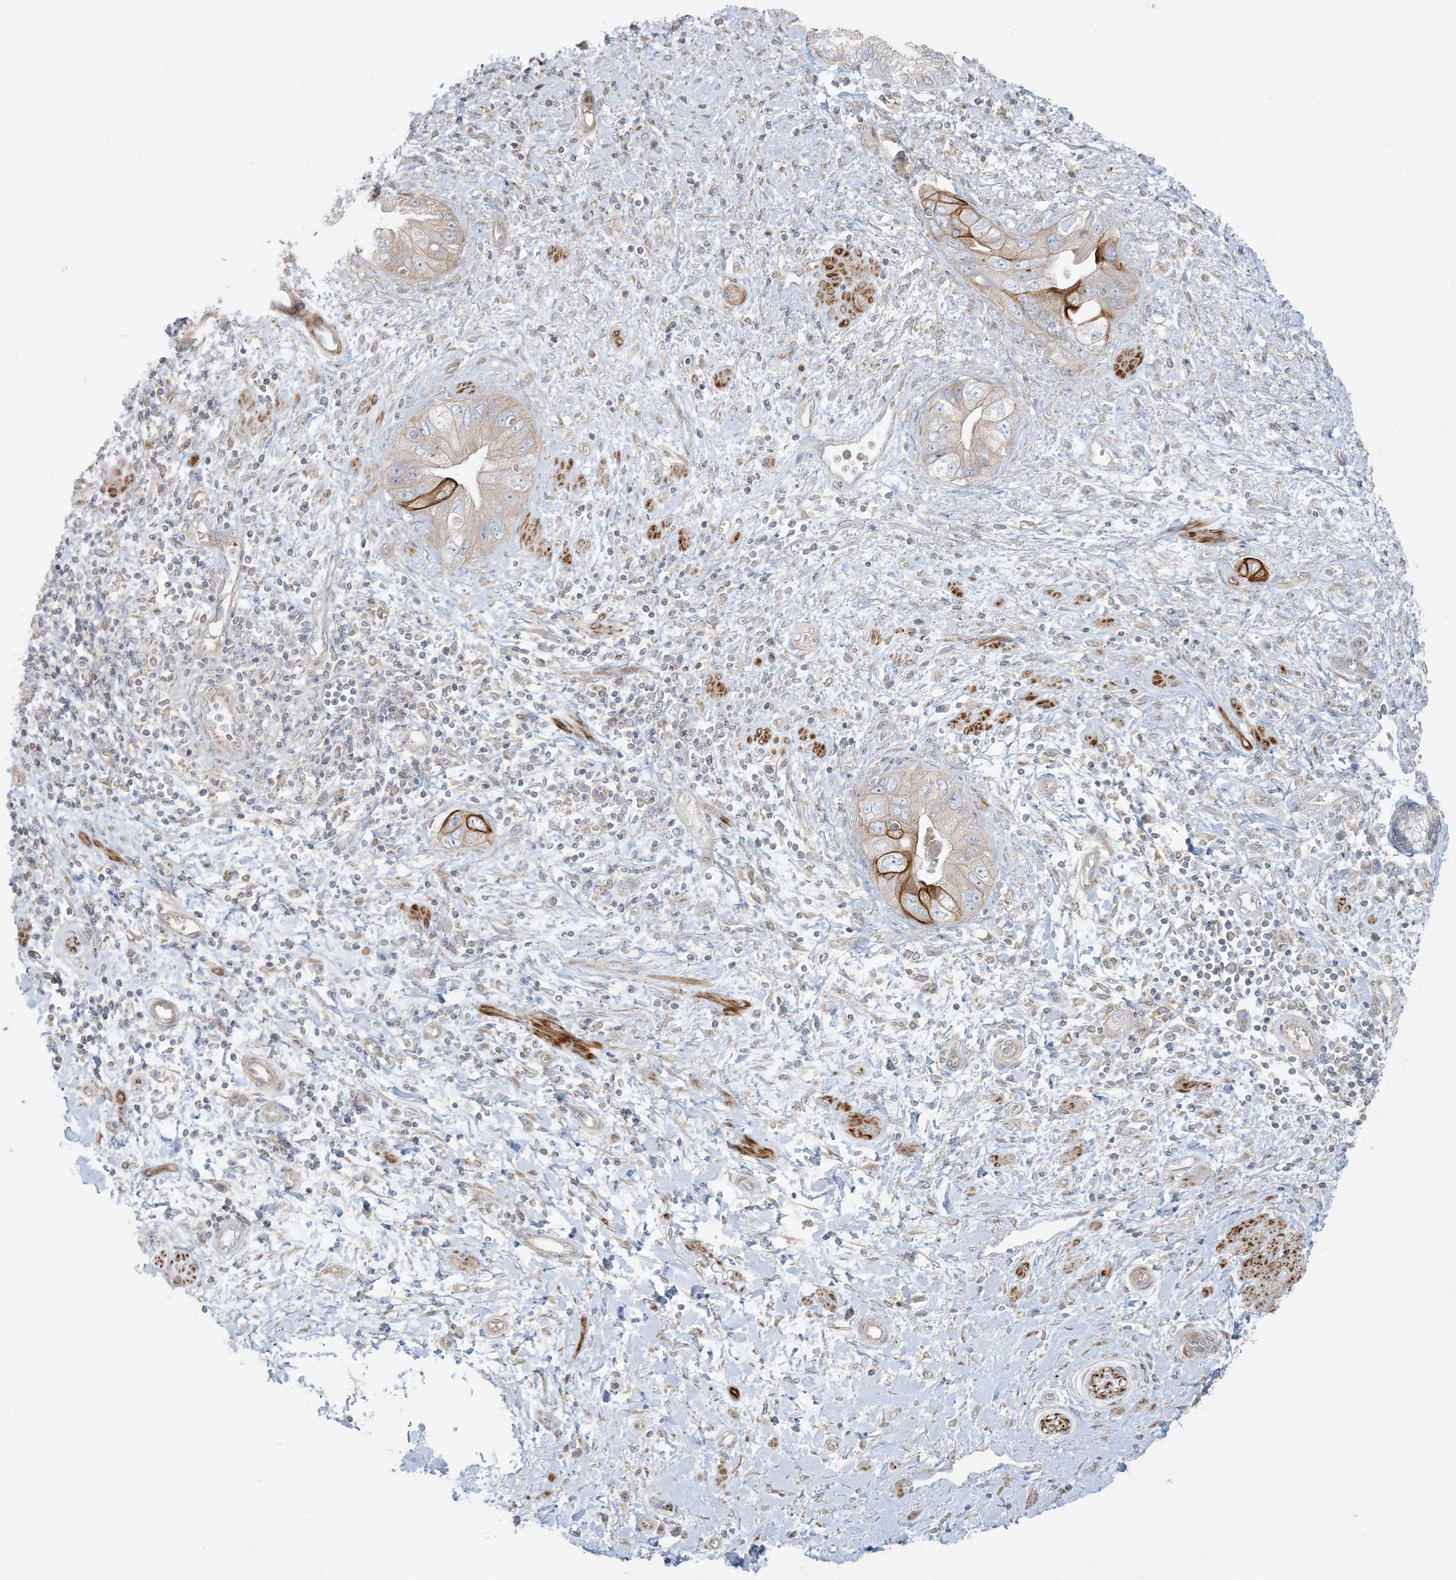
{"staining": {"intensity": "strong", "quantity": "<25%", "location": "cytoplasmic/membranous"}, "tissue": "pancreatic cancer", "cell_type": "Tumor cells", "image_type": "cancer", "snomed": [{"axis": "morphology", "description": "Adenocarcinoma, NOS"}, {"axis": "topography", "description": "Pancreas"}], "caption": "Pancreatic adenocarcinoma stained with a brown dye exhibits strong cytoplasmic/membranous positive staining in approximately <25% of tumor cells.", "gene": "PIK3R4", "patient": {"sex": "female", "age": 73}}